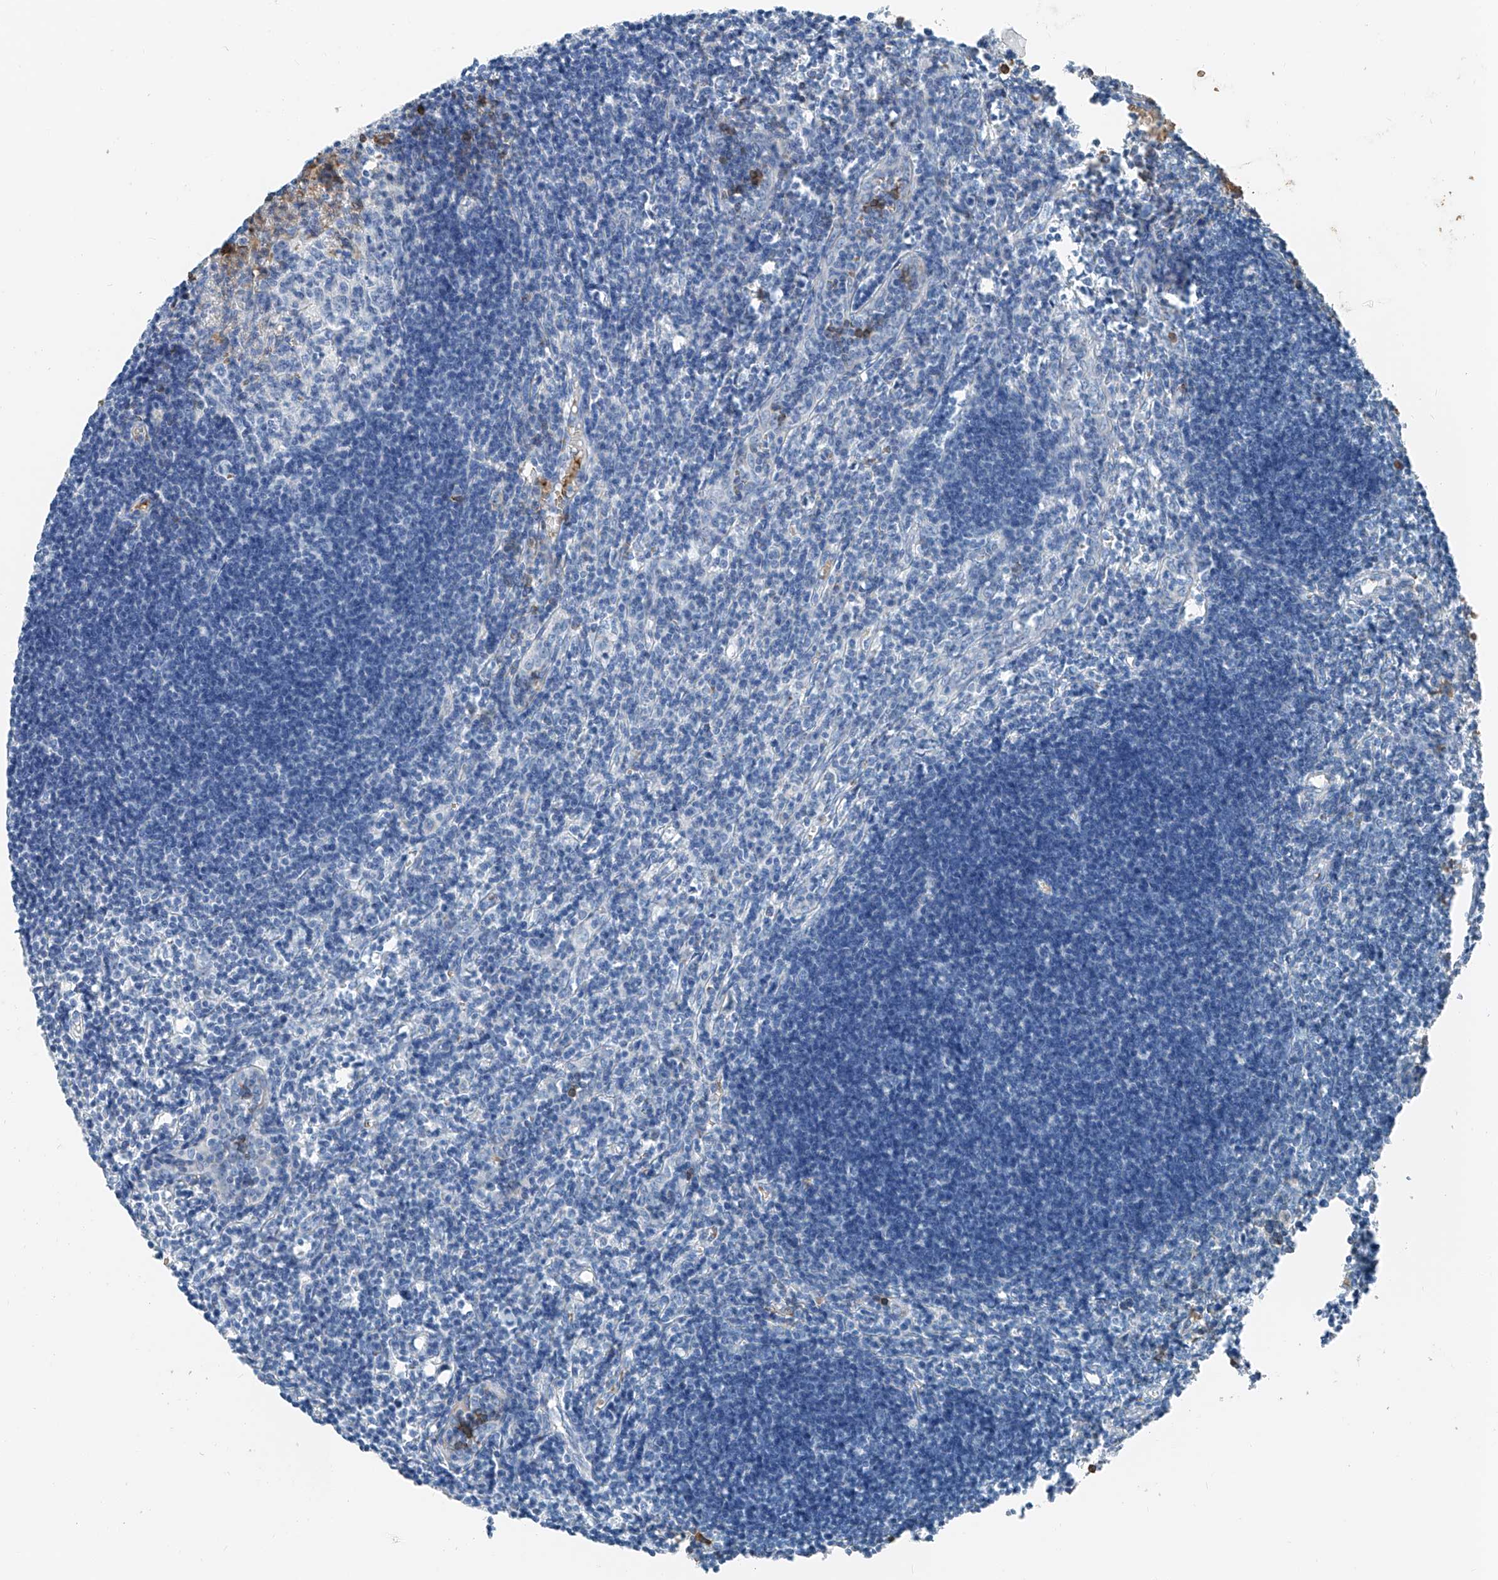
{"staining": {"intensity": "negative", "quantity": "none", "location": "none"}, "tissue": "lymph node", "cell_type": "Germinal center cells", "image_type": "normal", "snomed": [{"axis": "morphology", "description": "Normal tissue, NOS"}, {"axis": "morphology", "description": "Malignant melanoma, Metastatic site"}, {"axis": "topography", "description": "Lymph node"}], "caption": "Protein analysis of normal lymph node exhibits no significant staining in germinal center cells. The staining is performed using DAB brown chromogen with nuclei counter-stained in using hematoxylin.", "gene": "PRSS23", "patient": {"sex": "male", "age": 41}}